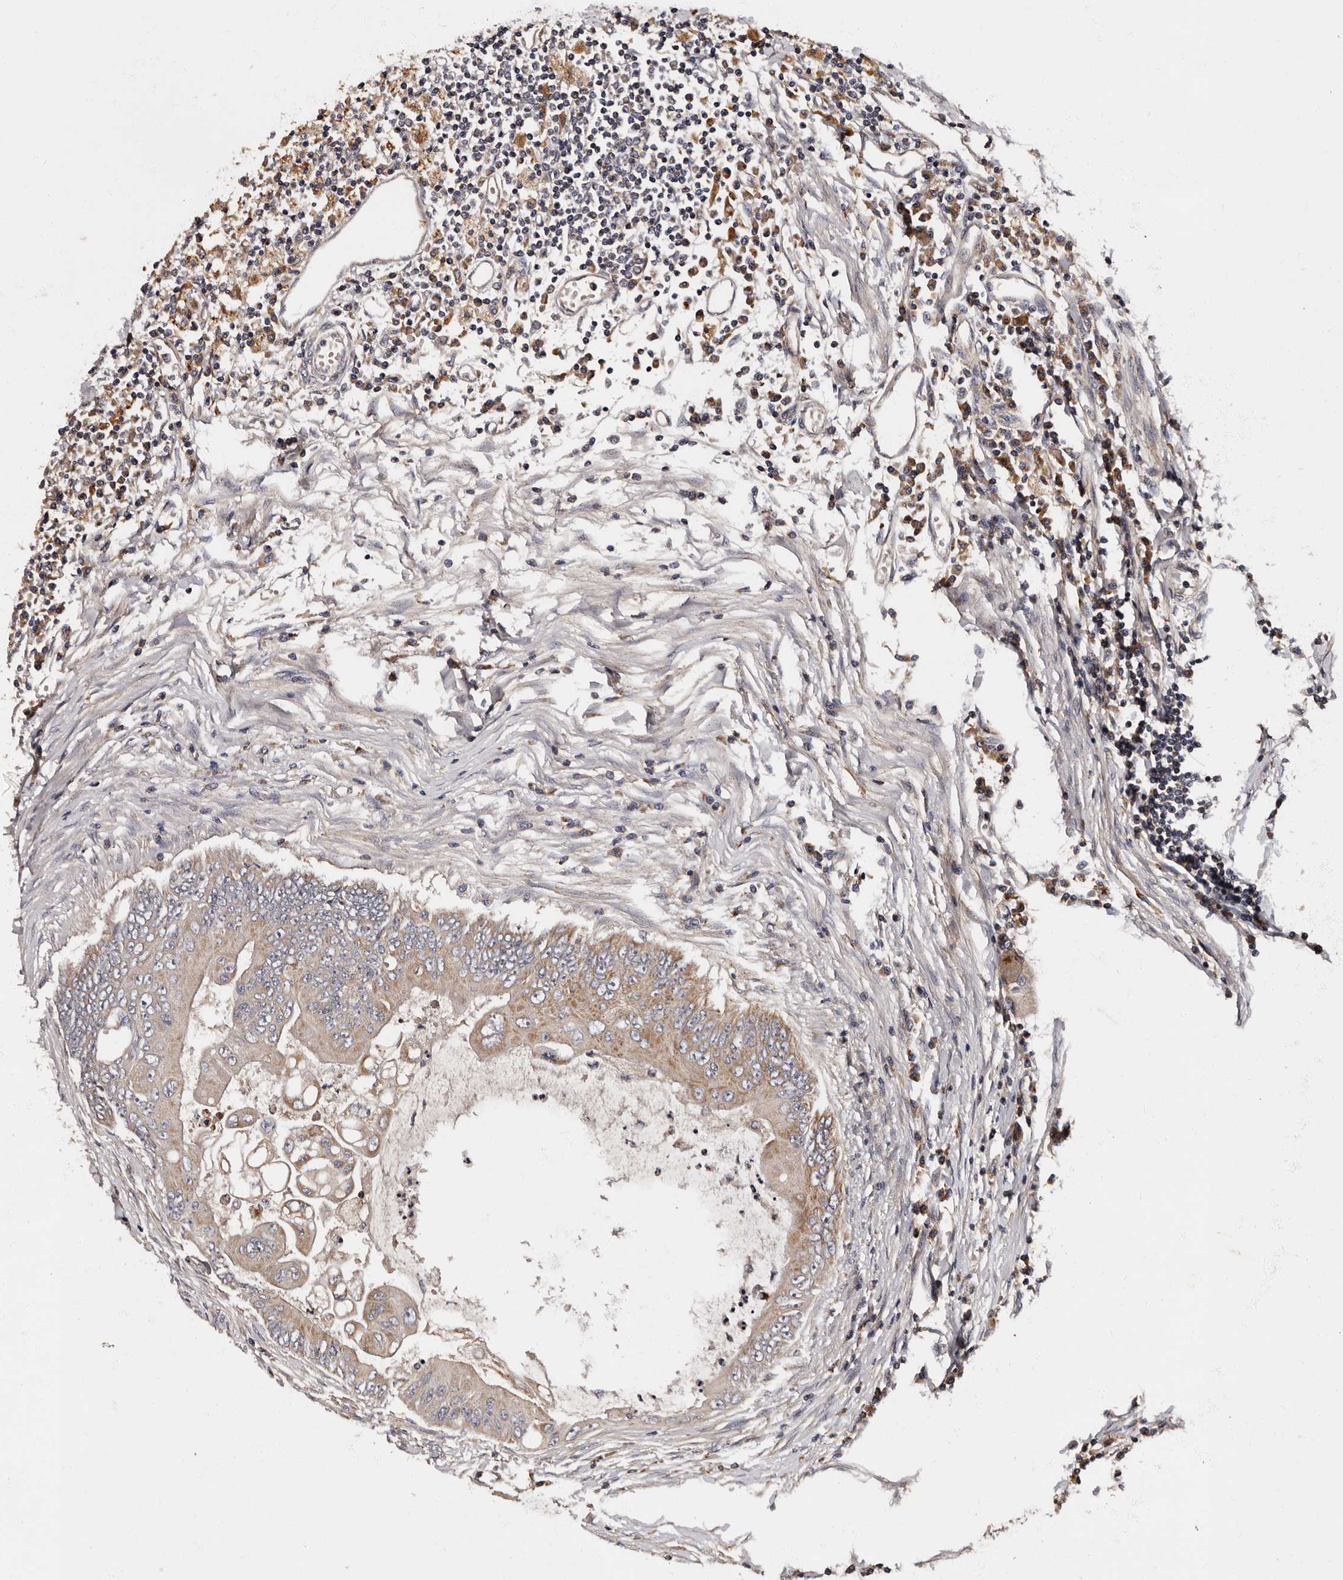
{"staining": {"intensity": "weak", "quantity": ">75%", "location": "cytoplasmic/membranous"}, "tissue": "colorectal cancer", "cell_type": "Tumor cells", "image_type": "cancer", "snomed": [{"axis": "morphology", "description": "Adenoma, NOS"}, {"axis": "morphology", "description": "Adenocarcinoma, NOS"}, {"axis": "topography", "description": "Colon"}], "caption": "Tumor cells show low levels of weak cytoplasmic/membranous staining in approximately >75% of cells in human colorectal cancer (adenocarcinoma).", "gene": "ADCK5", "patient": {"sex": "male", "age": 79}}